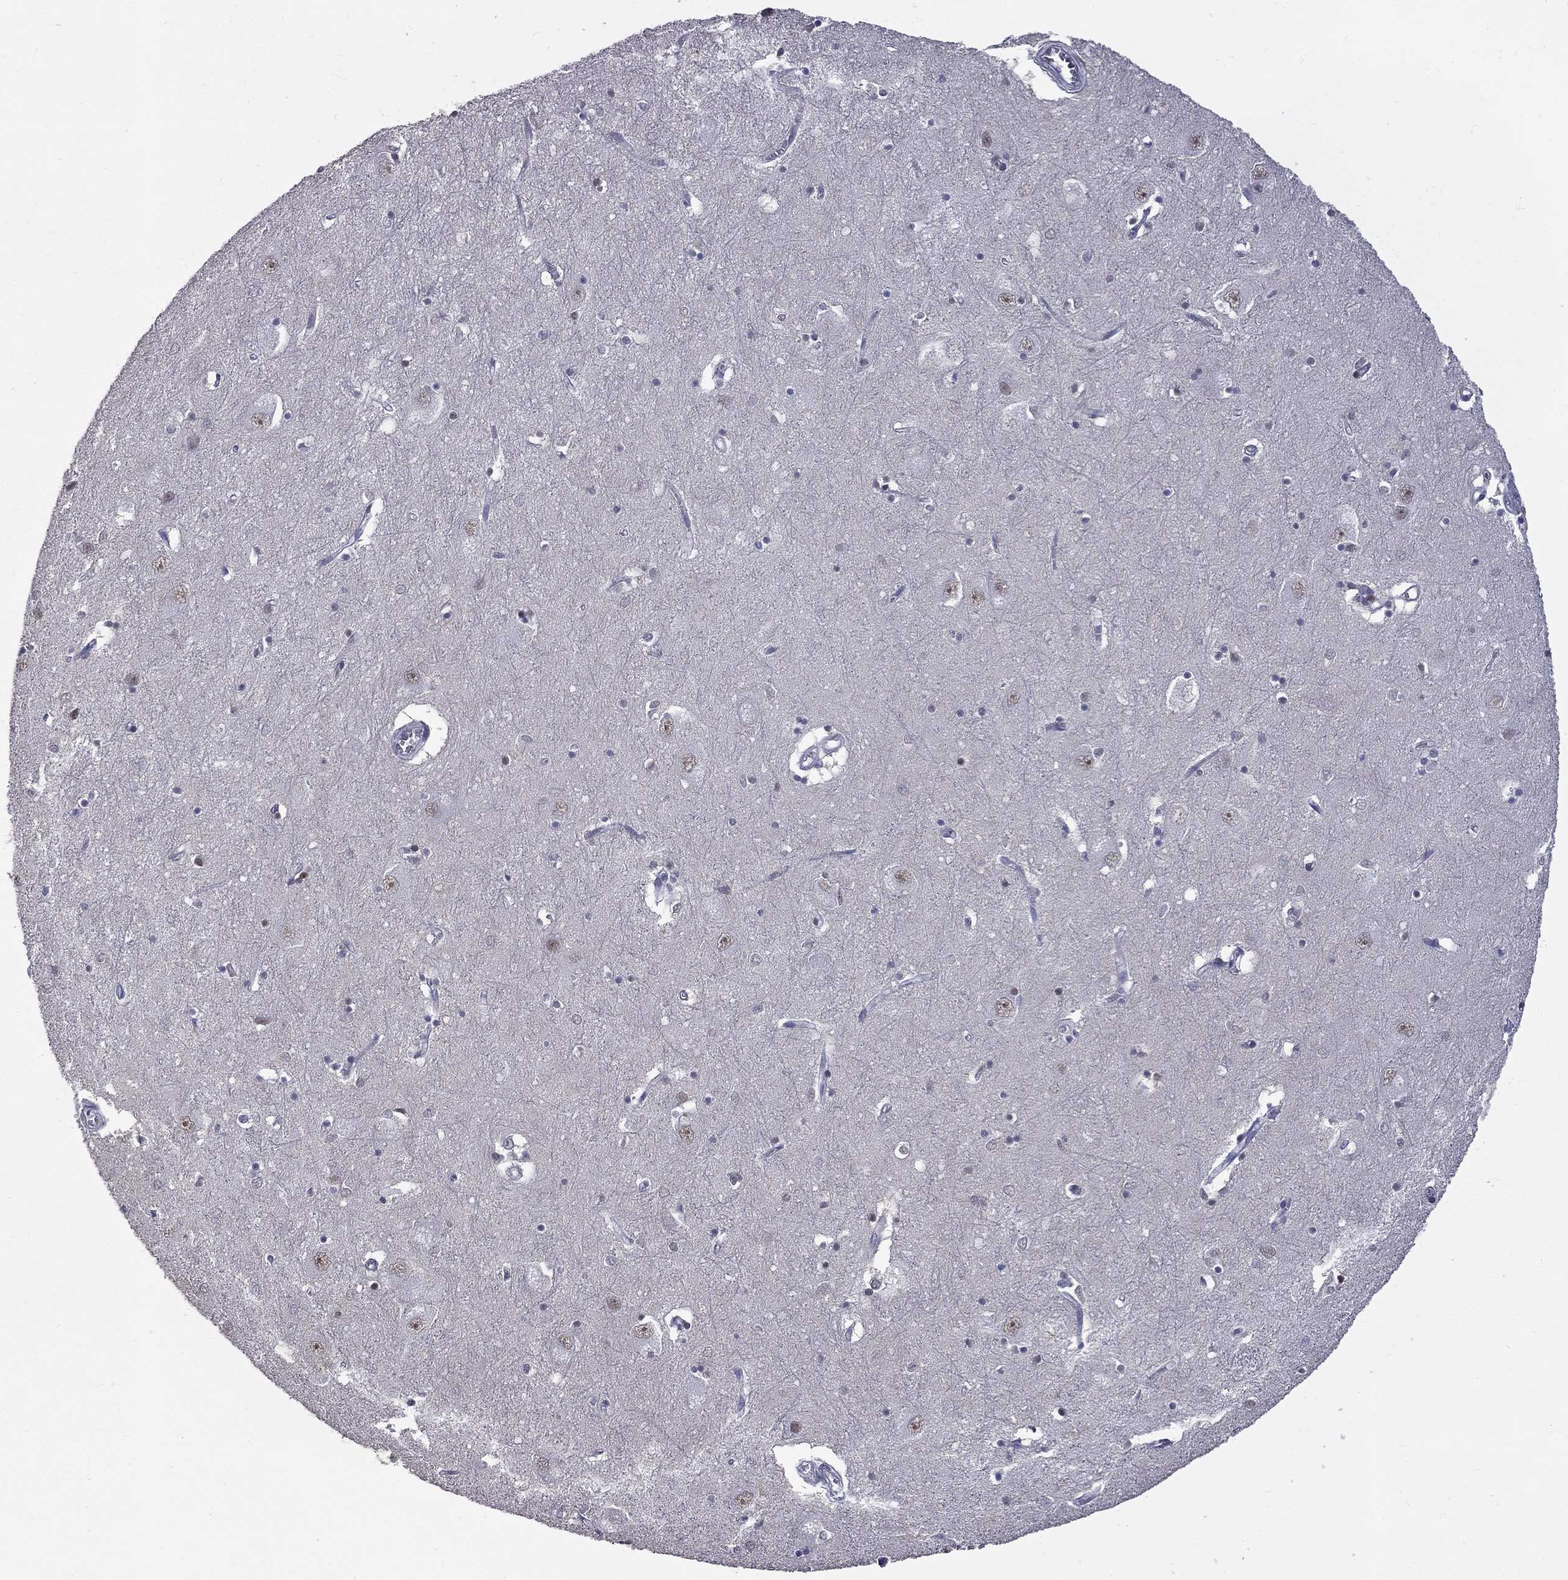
{"staining": {"intensity": "strong", "quantity": "<25%", "location": "nuclear"}, "tissue": "caudate", "cell_type": "Glial cells", "image_type": "normal", "snomed": [{"axis": "morphology", "description": "Normal tissue, NOS"}, {"axis": "topography", "description": "Lateral ventricle wall"}], "caption": "A histopathology image showing strong nuclear staining in about <25% of glial cells in benign caudate, as visualized by brown immunohistochemical staining.", "gene": "ZNF154", "patient": {"sex": "male", "age": 54}}